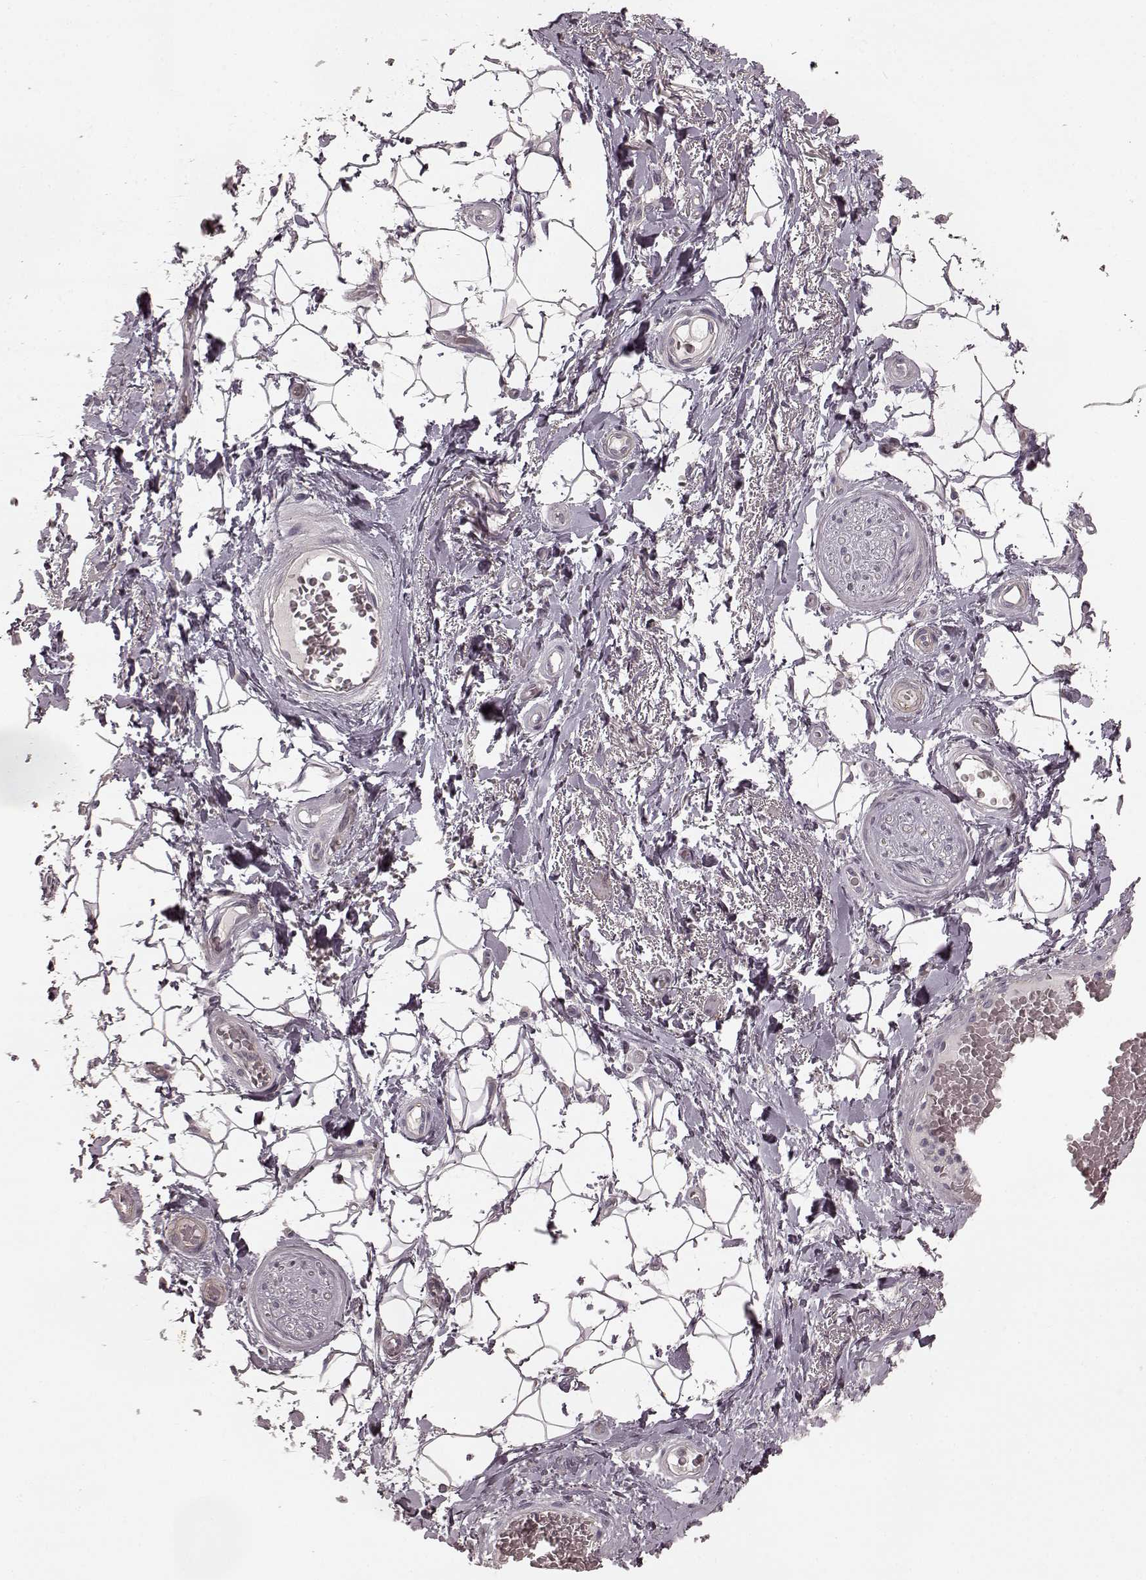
{"staining": {"intensity": "negative", "quantity": "none", "location": "none"}, "tissue": "adipose tissue", "cell_type": "Adipocytes", "image_type": "normal", "snomed": [{"axis": "morphology", "description": "Normal tissue, NOS"}, {"axis": "topography", "description": "Anal"}, {"axis": "topography", "description": "Peripheral nerve tissue"}], "caption": "Immunohistochemical staining of normal human adipose tissue displays no significant positivity in adipocytes.", "gene": "PRKCE", "patient": {"sex": "male", "age": 53}}